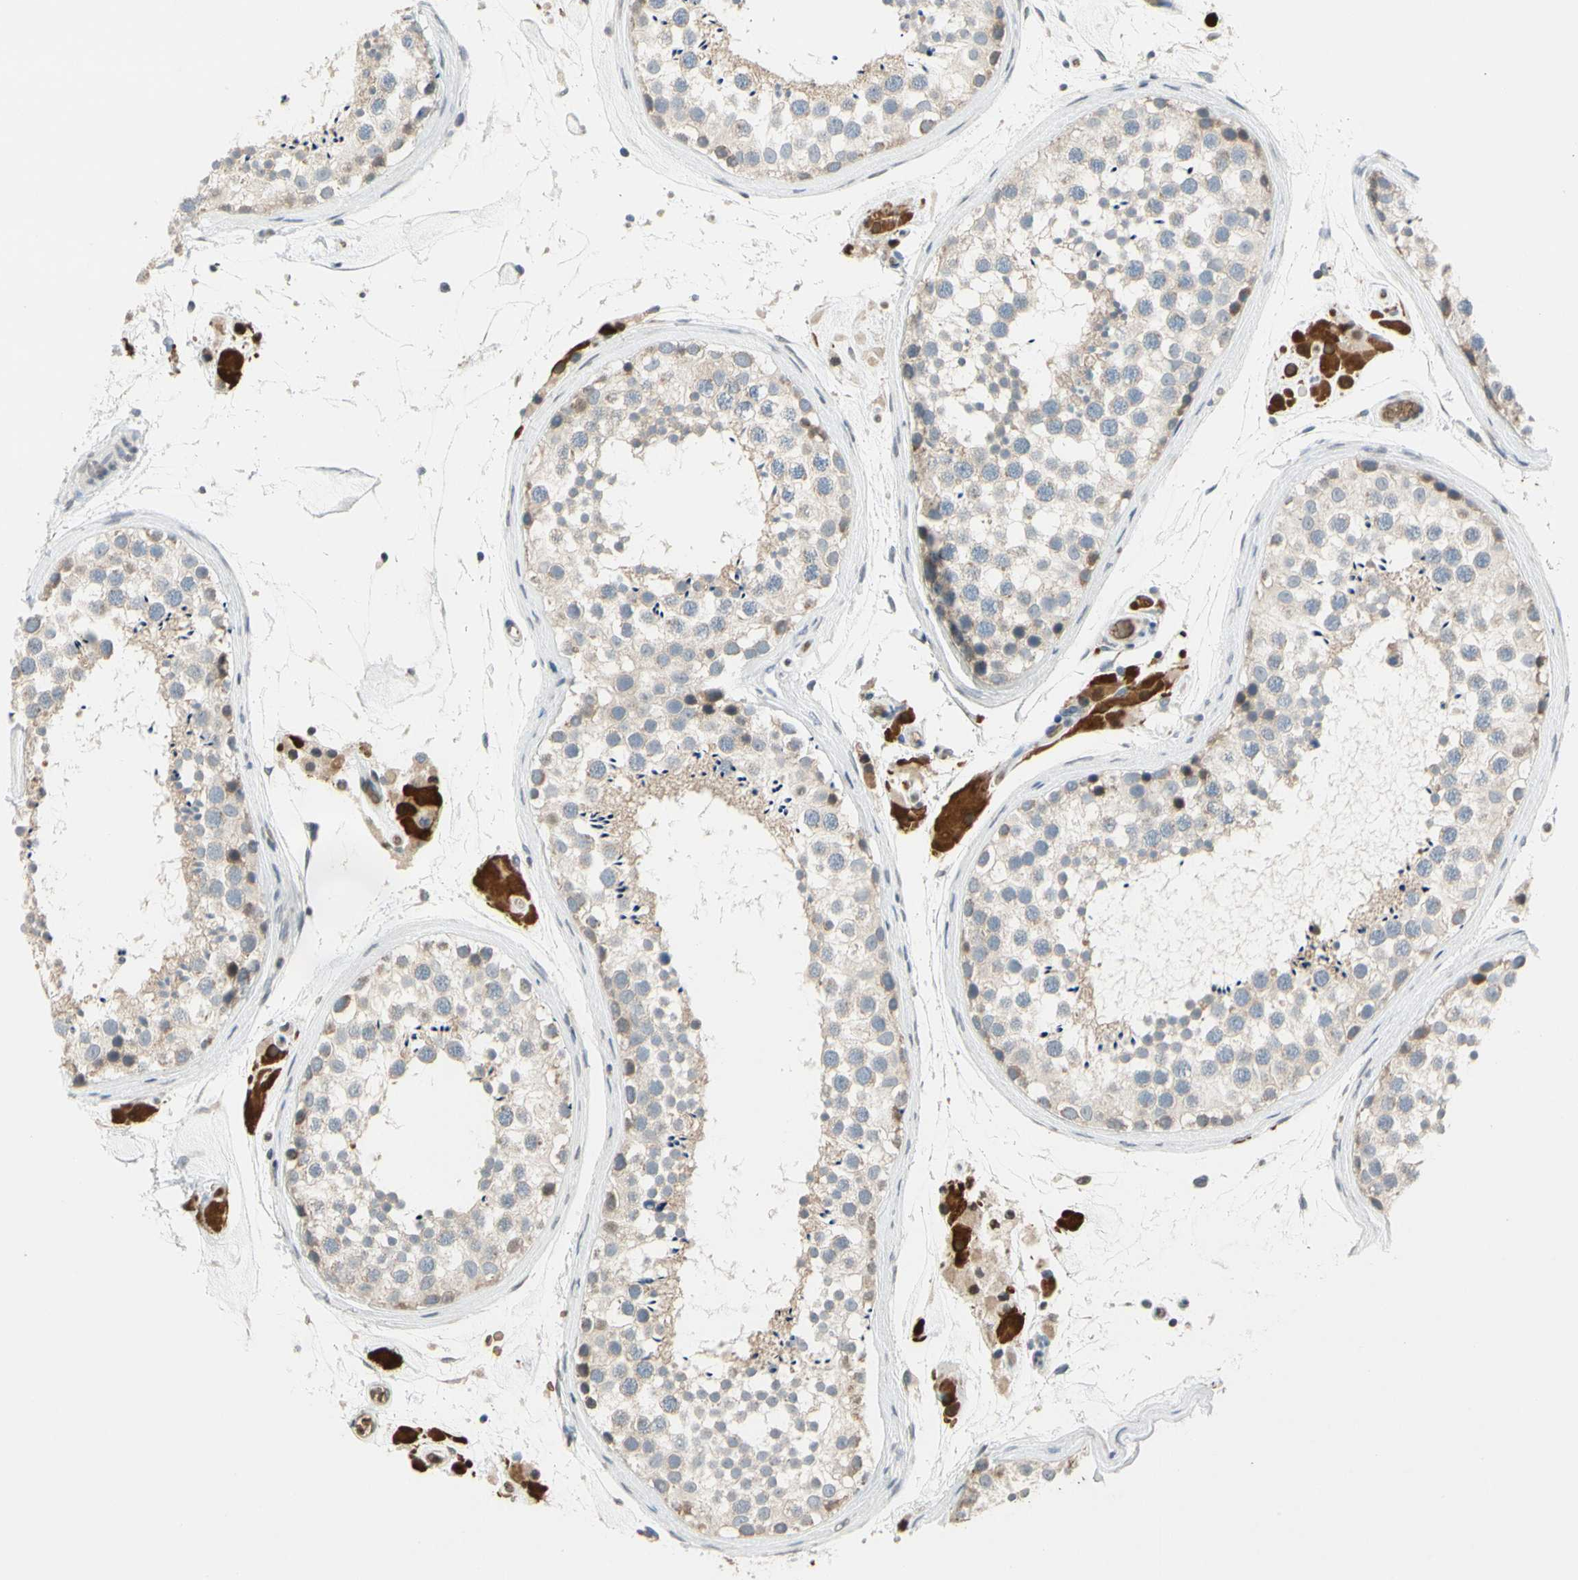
{"staining": {"intensity": "weak", "quantity": "<25%", "location": "cytoplasmic/membranous"}, "tissue": "testis", "cell_type": "Cells in seminiferous ducts", "image_type": "normal", "snomed": [{"axis": "morphology", "description": "Normal tissue, NOS"}, {"axis": "topography", "description": "Testis"}], "caption": "The micrograph exhibits no significant expression in cells in seminiferous ducts of testis.", "gene": "GYPC", "patient": {"sex": "male", "age": 46}}